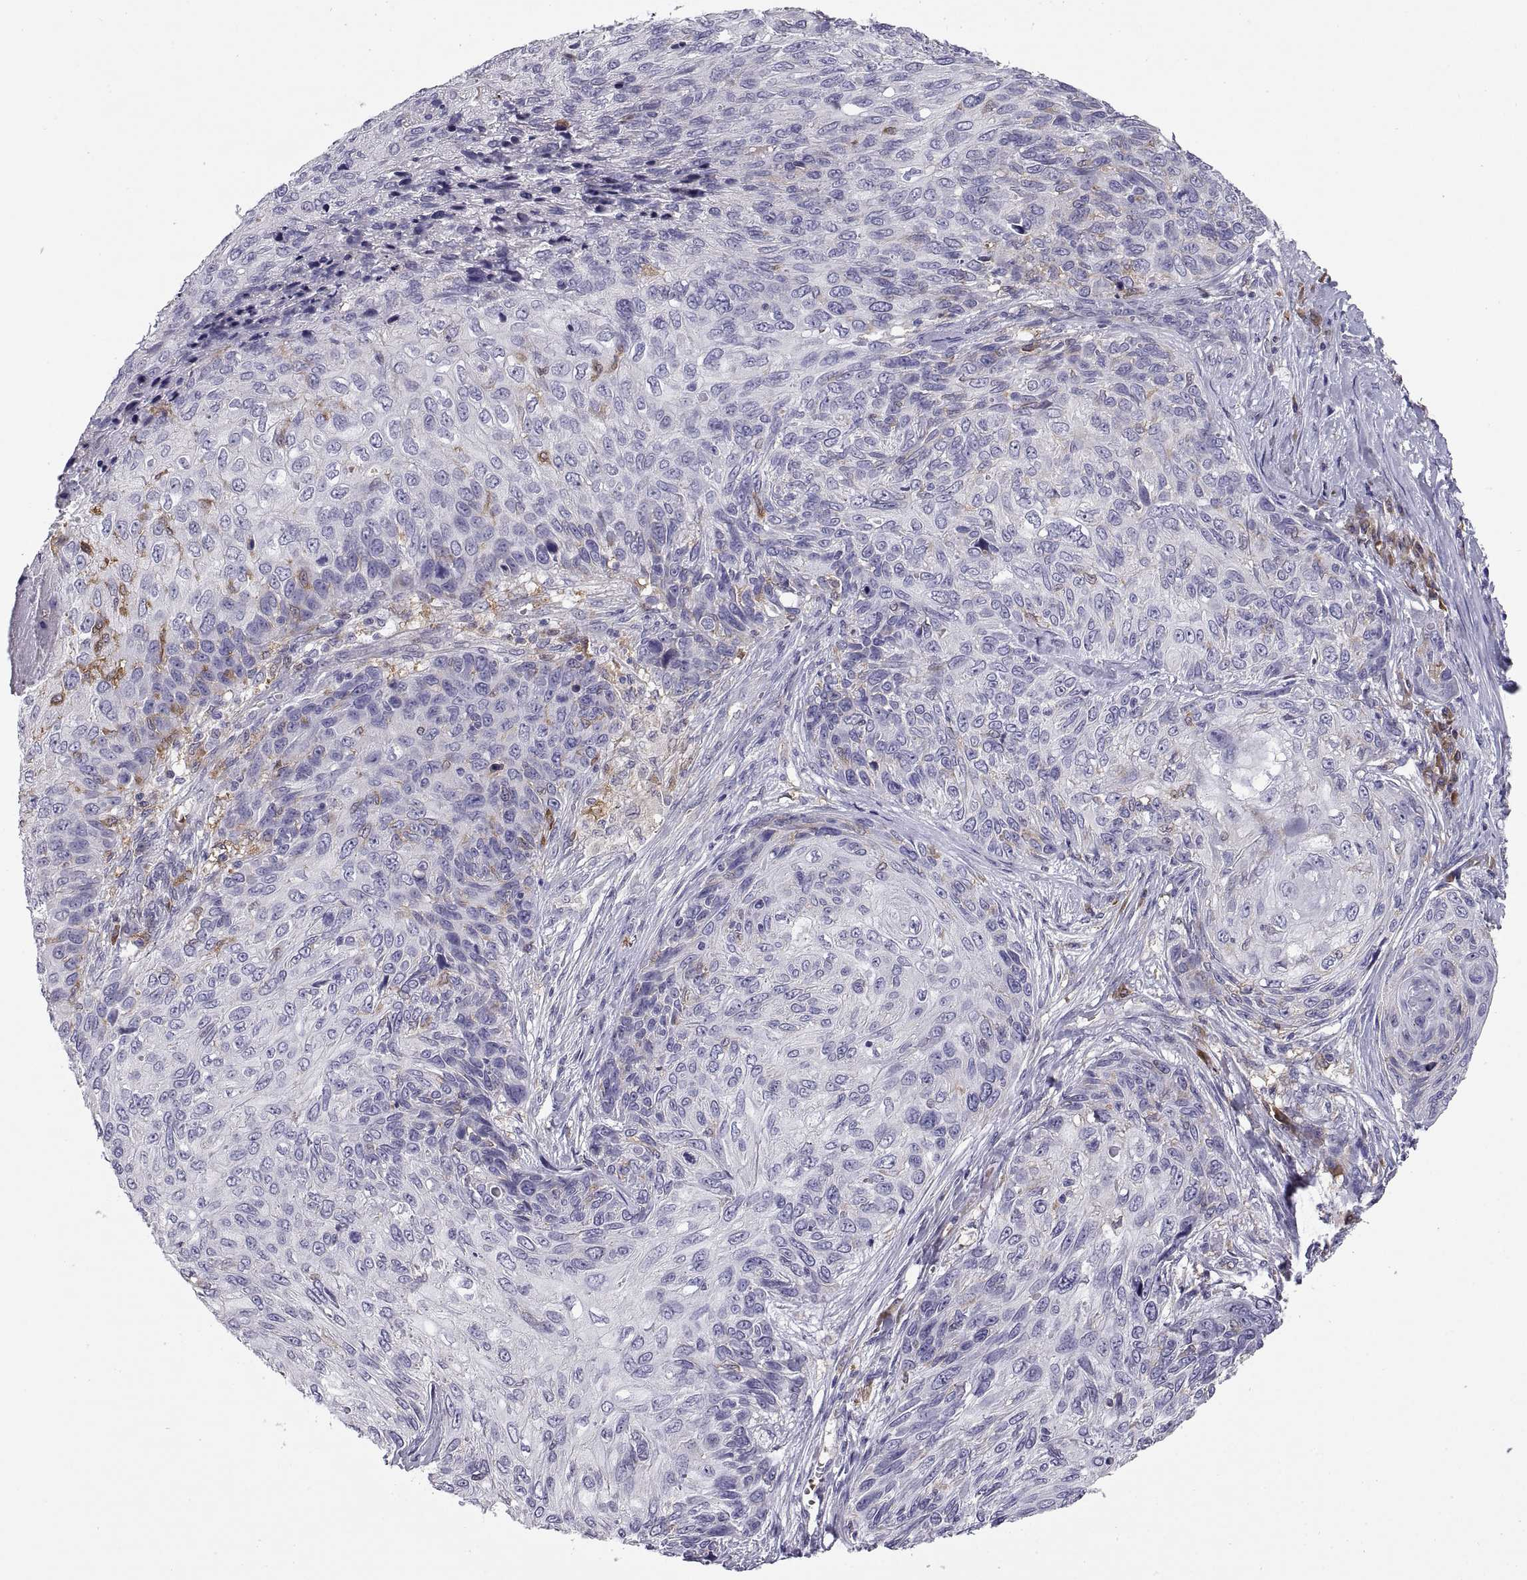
{"staining": {"intensity": "negative", "quantity": "none", "location": "none"}, "tissue": "skin cancer", "cell_type": "Tumor cells", "image_type": "cancer", "snomed": [{"axis": "morphology", "description": "Squamous cell carcinoma, NOS"}, {"axis": "topography", "description": "Skin"}], "caption": "Tumor cells show no significant protein staining in squamous cell carcinoma (skin).", "gene": "DOK3", "patient": {"sex": "male", "age": 92}}